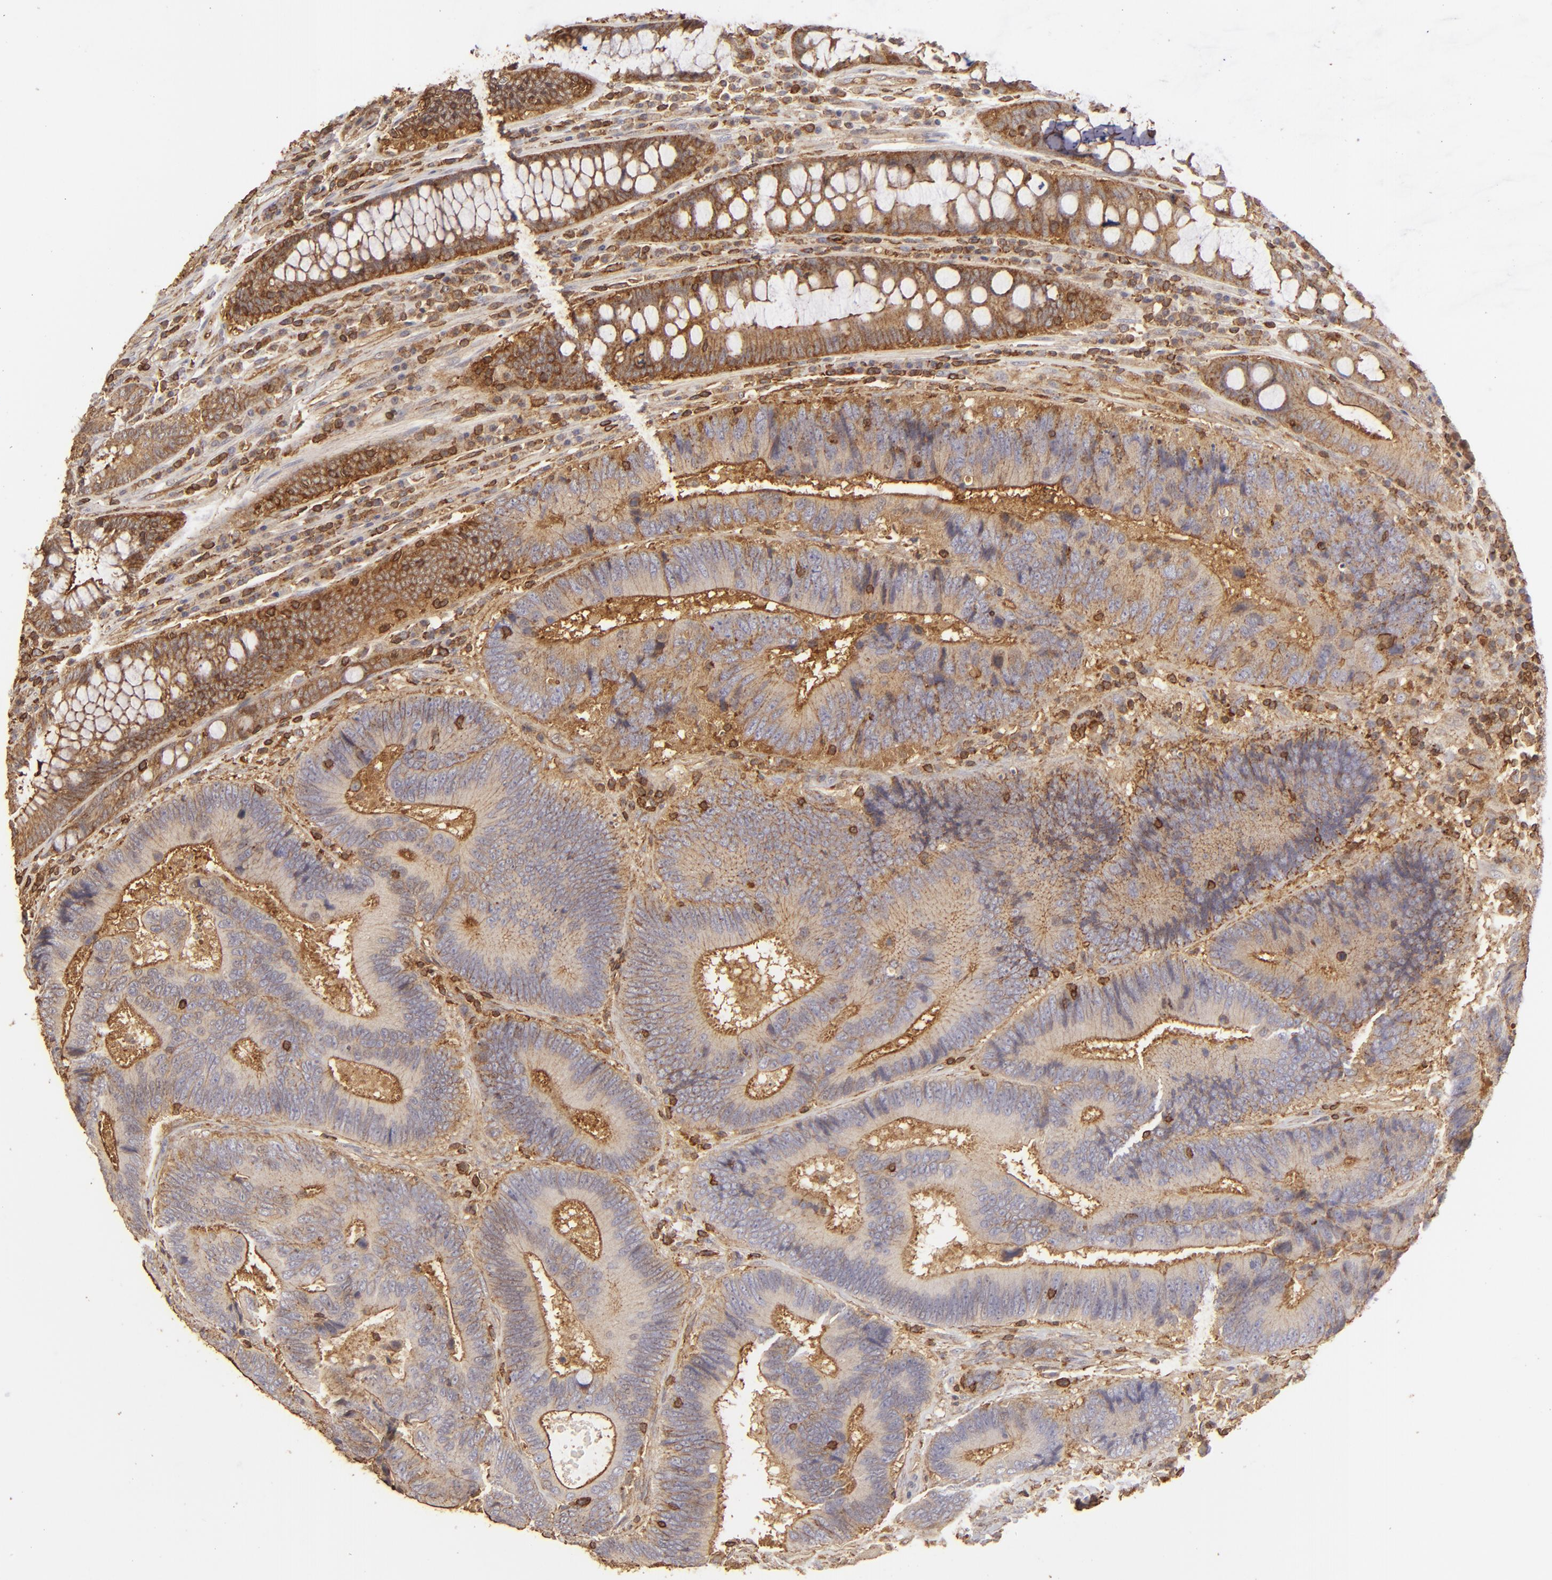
{"staining": {"intensity": "moderate", "quantity": ">75%", "location": "cytoplasmic/membranous"}, "tissue": "colorectal cancer", "cell_type": "Tumor cells", "image_type": "cancer", "snomed": [{"axis": "morphology", "description": "Normal tissue, NOS"}, {"axis": "morphology", "description": "Adenocarcinoma, NOS"}, {"axis": "topography", "description": "Colon"}], "caption": "Moderate cytoplasmic/membranous protein staining is identified in approximately >75% of tumor cells in colorectal cancer. The protein is stained brown, and the nuclei are stained in blue (DAB (3,3'-diaminobenzidine) IHC with brightfield microscopy, high magnification).", "gene": "ACTB", "patient": {"sex": "female", "age": 78}}